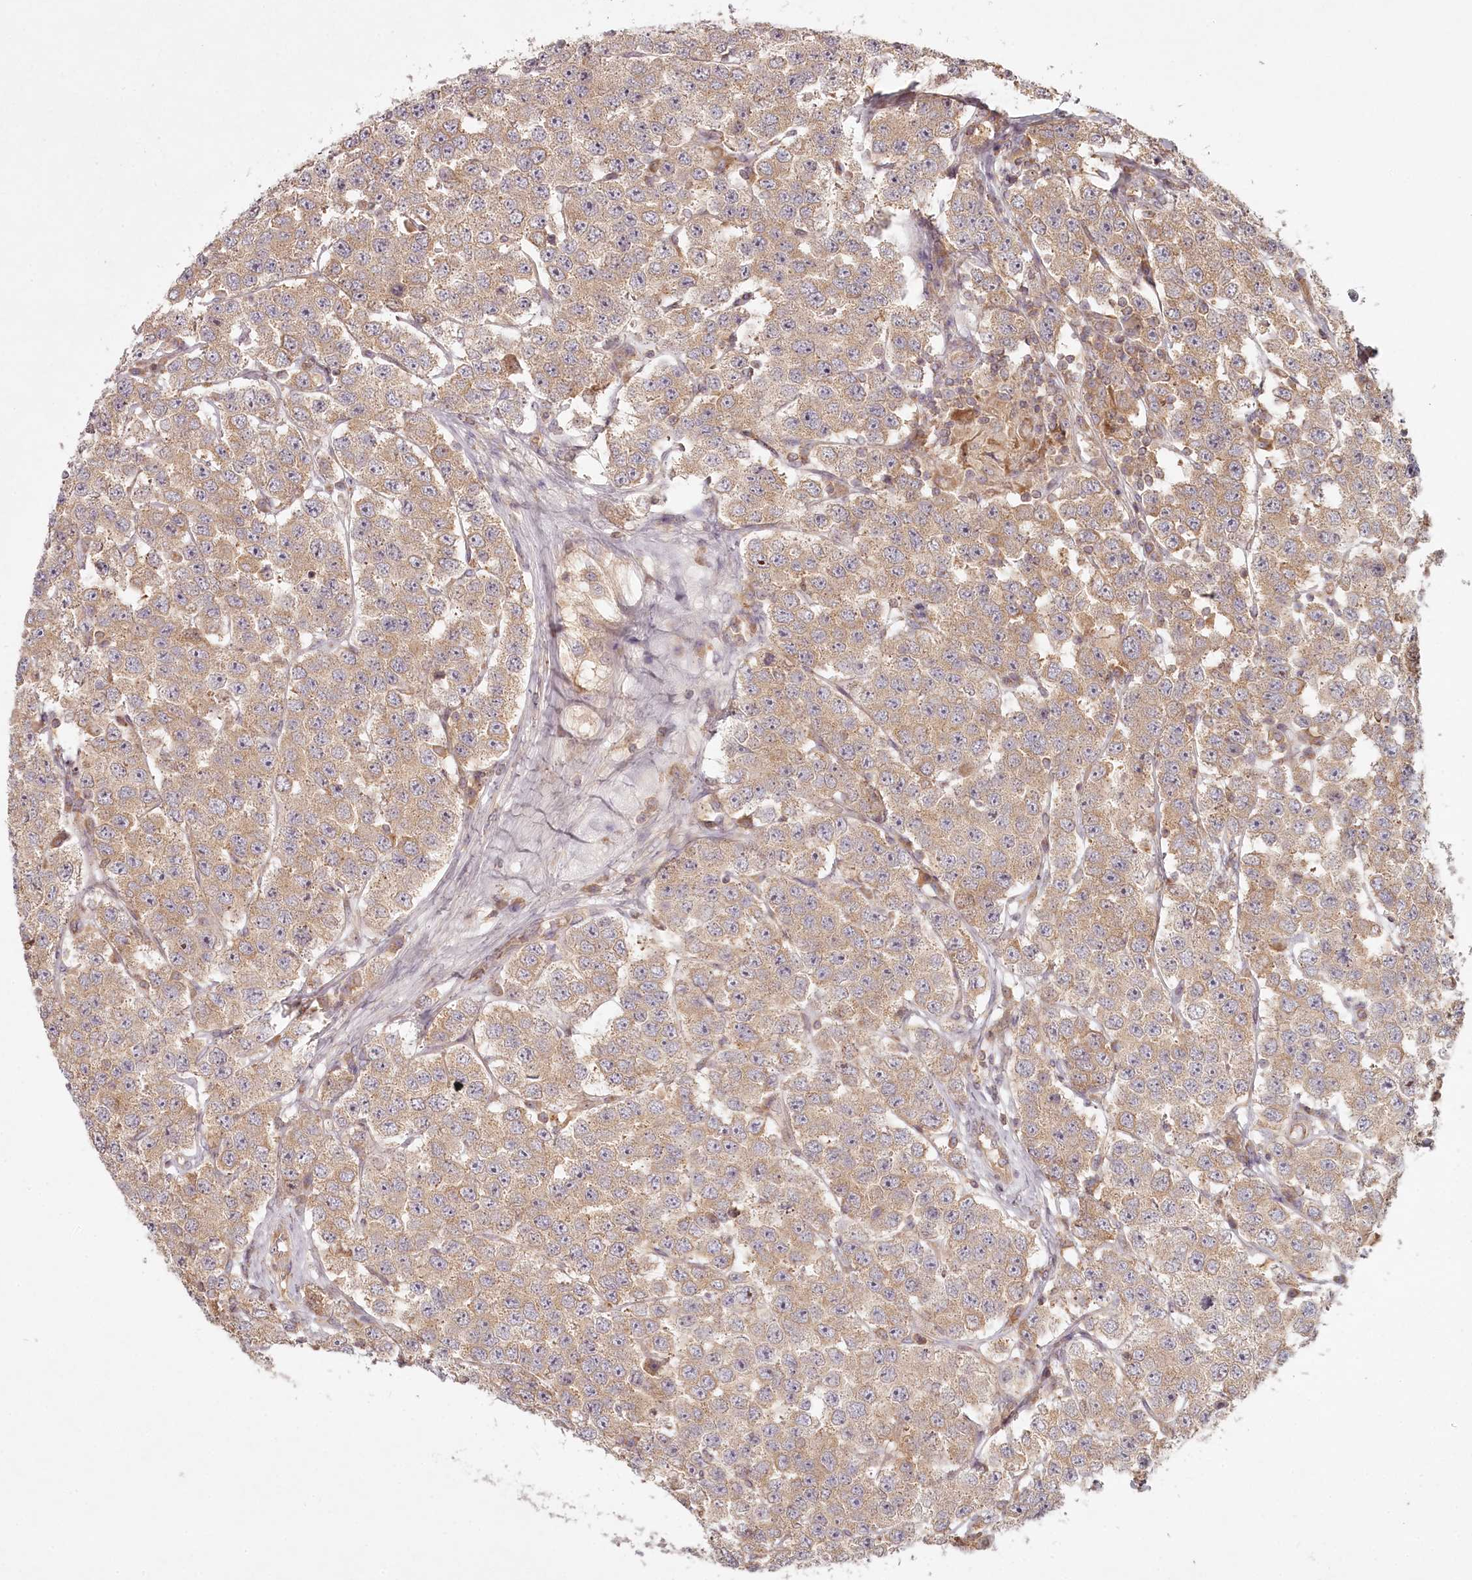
{"staining": {"intensity": "weak", "quantity": ">75%", "location": "cytoplasmic/membranous"}, "tissue": "testis cancer", "cell_type": "Tumor cells", "image_type": "cancer", "snomed": [{"axis": "morphology", "description": "Seminoma, NOS"}, {"axis": "topography", "description": "Testis"}], "caption": "Weak cytoplasmic/membranous protein staining is identified in about >75% of tumor cells in seminoma (testis). (Brightfield microscopy of DAB IHC at high magnification).", "gene": "TMIE", "patient": {"sex": "male", "age": 28}}